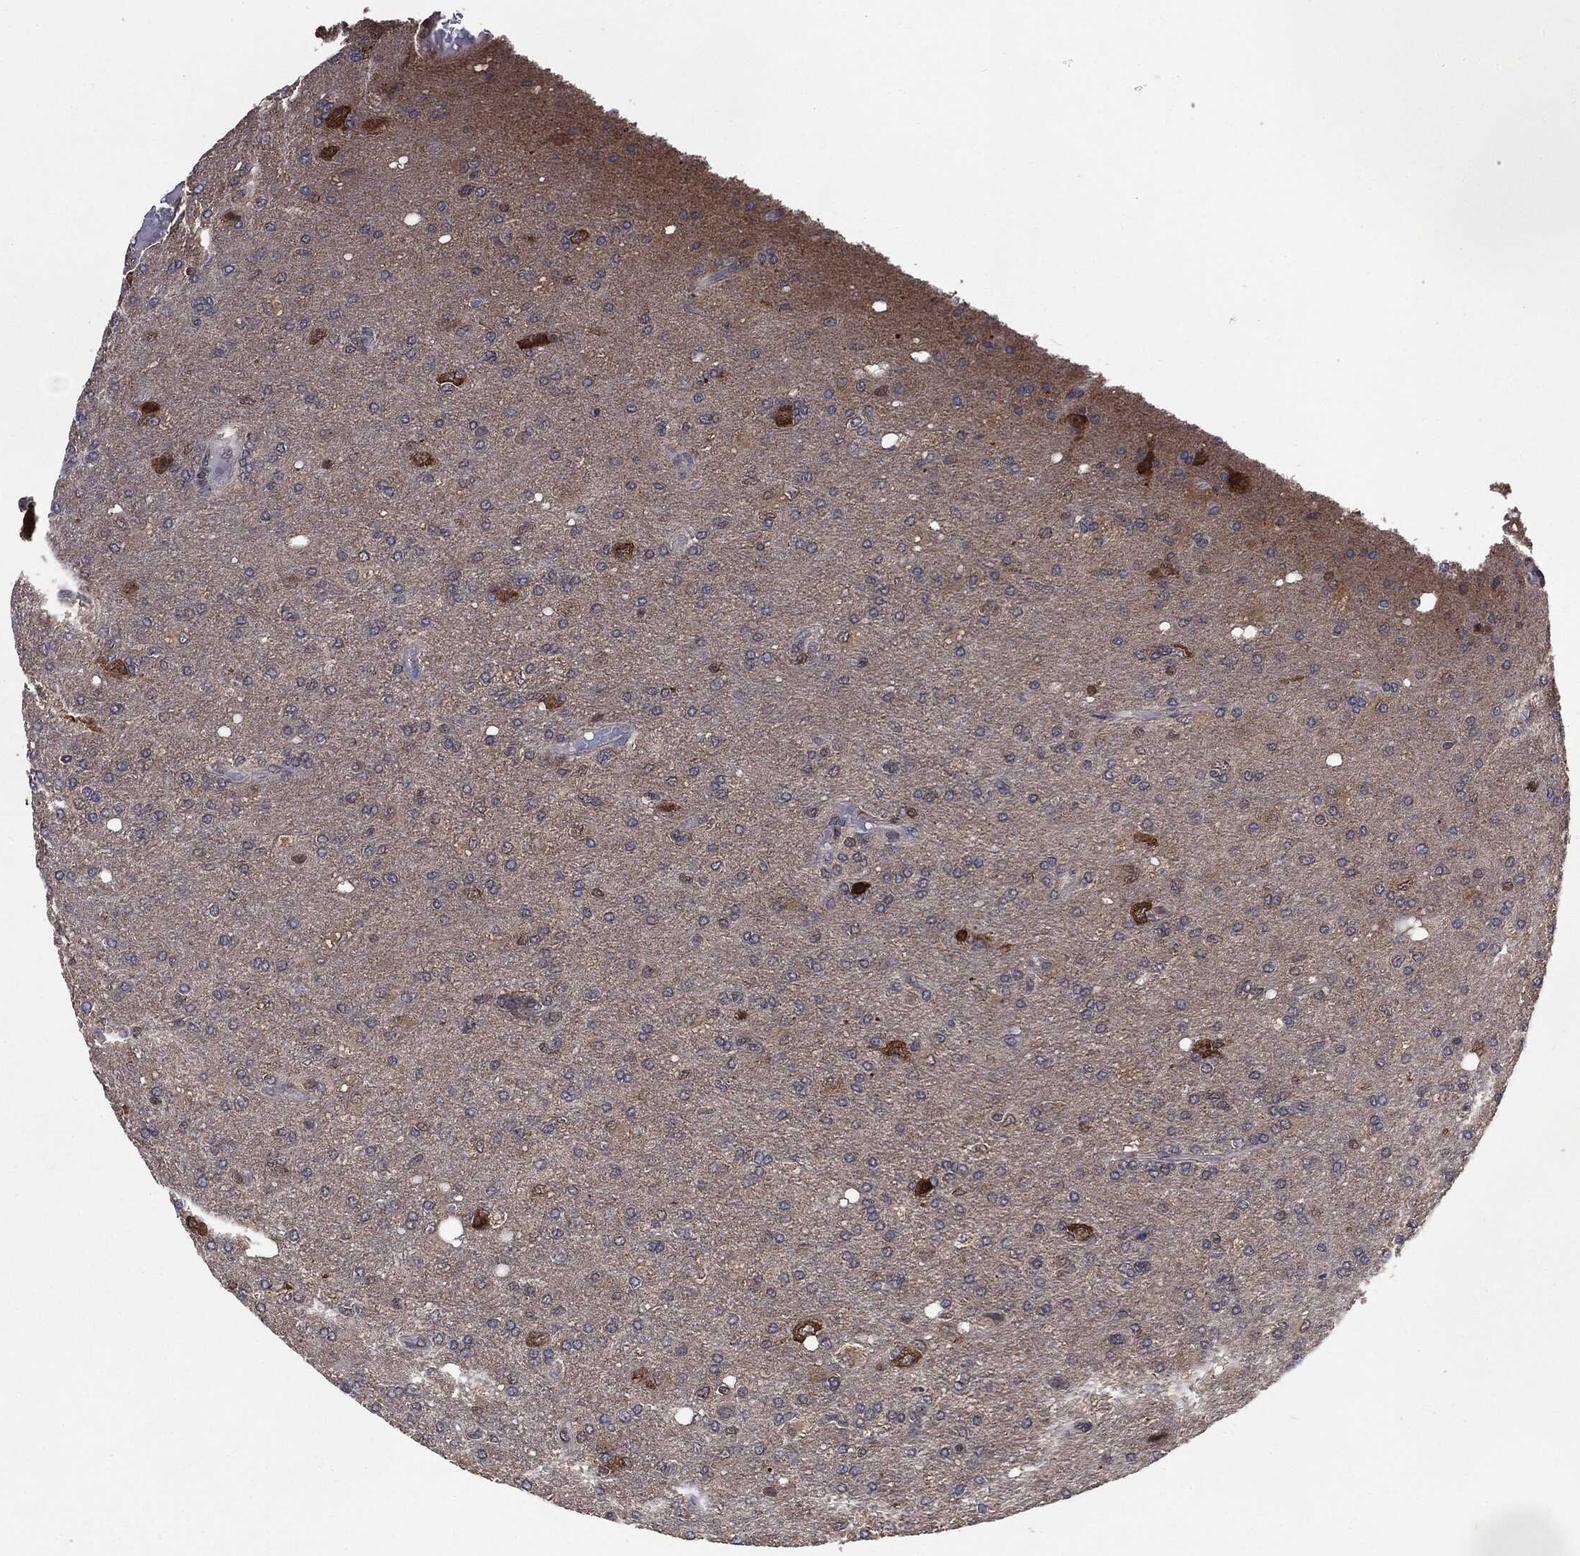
{"staining": {"intensity": "negative", "quantity": "none", "location": "none"}, "tissue": "glioma", "cell_type": "Tumor cells", "image_type": "cancer", "snomed": [{"axis": "morphology", "description": "Glioma, malignant, High grade"}, {"axis": "topography", "description": "Cerebral cortex"}], "caption": "A high-resolution photomicrograph shows IHC staining of malignant high-grade glioma, which reveals no significant staining in tumor cells.", "gene": "GPI", "patient": {"sex": "male", "age": 70}}